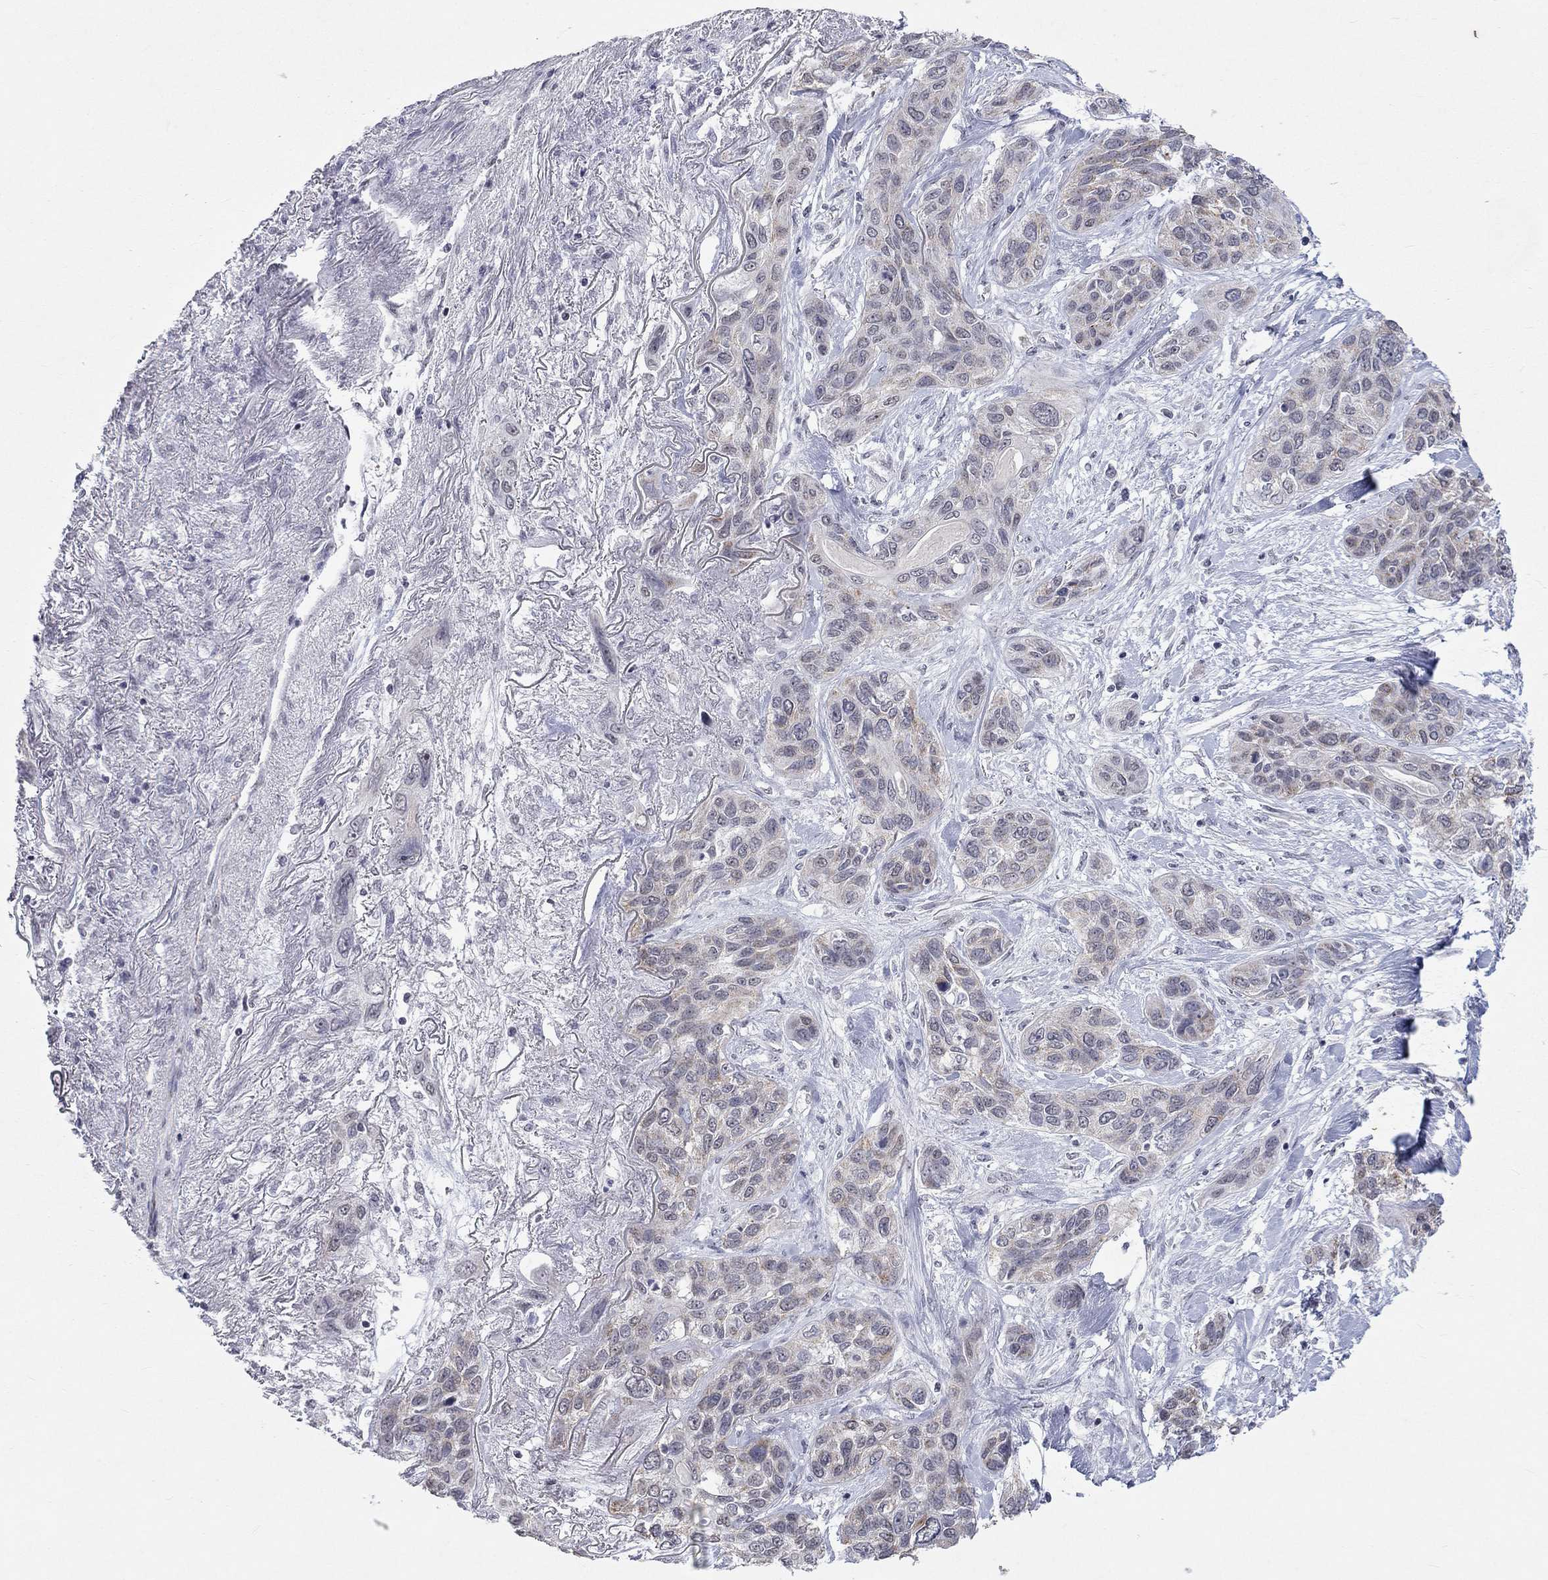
{"staining": {"intensity": "negative", "quantity": "none", "location": "none"}, "tissue": "lung cancer", "cell_type": "Tumor cells", "image_type": "cancer", "snomed": [{"axis": "morphology", "description": "Squamous cell carcinoma, NOS"}, {"axis": "topography", "description": "Lung"}], "caption": "Immunohistochemistry (IHC) image of human lung cancer stained for a protein (brown), which demonstrates no expression in tumor cells.", "gene": "TMEM143", "patient": {"sex": "female", "age": 70}}